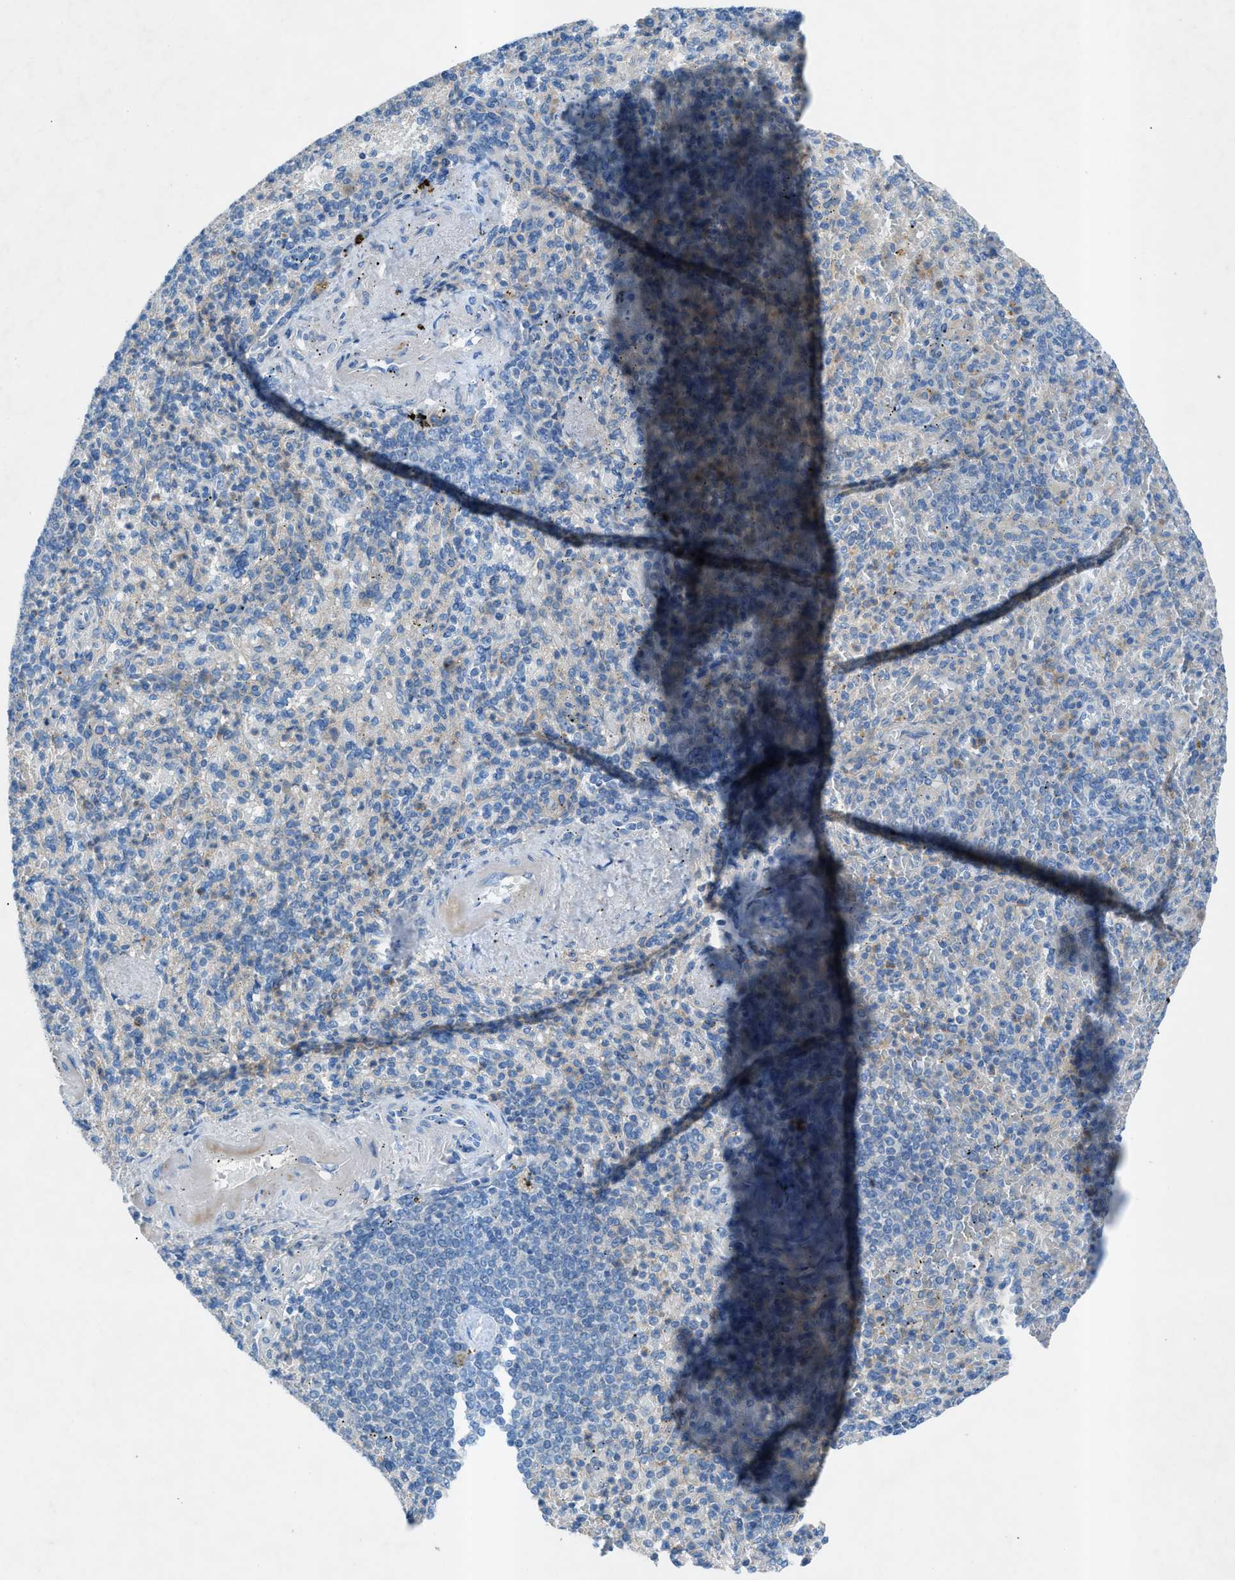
{"staining": {"intensity": "moderate", "quantity": "<25%", "location": "cytoplasmic/membranous"}, "tissue": "spleen", "cell_type": "Cells in red pulp", "image_type": "normal", "snomed": [{"axis": "morphology", "description": "Normal tissue, NOS"}, {"axis": "topography", "description": "Spleen"}], "caption": "The photomicrograph reveals a brown stain indicating the presence of a protein in the cytoplasmic/membranous of cells in red pulp in spleen. (IHC, brightfield microscopy, high magnification).", "gene": "C5AR2", "patient": {"sex": "female", "age": 74}}